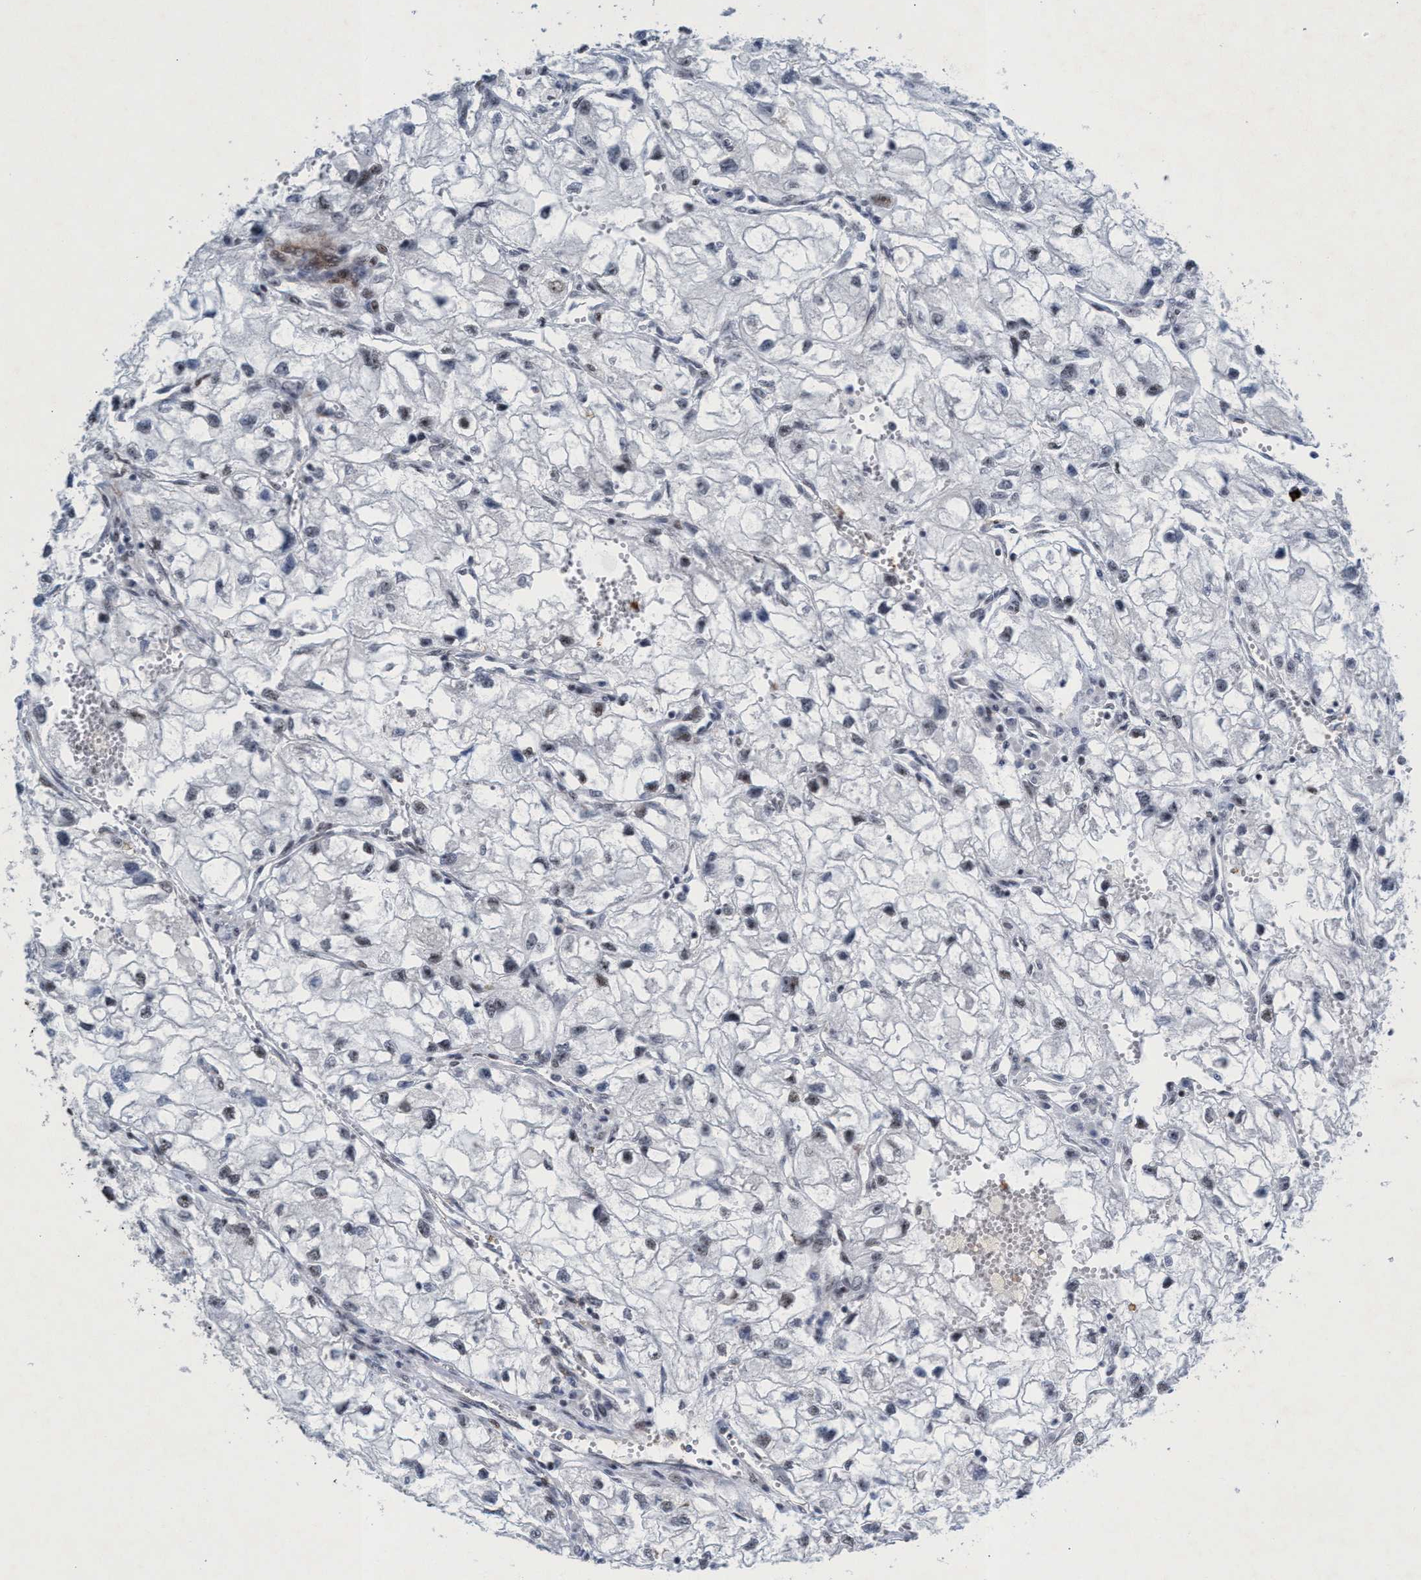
{"staining": {"intensity": "negative", "quantity": "none", "location": "none"}, "tissue": "renal cancer", "cell_type": "Tumor cells", "image_type": "cancer", "snomed": [{"axis": "morphology", "description": "Adenocarcinoma, NOS"}, {"axis": "topography", "description": "Kidney"}], "caption": "High power microscopy histopathology image of an IHC image of renal cancer (adenocarcinoma), revealing no significant staining in tumor cells.", "gene": "CWC27", "patient": {"sex": "female", "age": 70}}